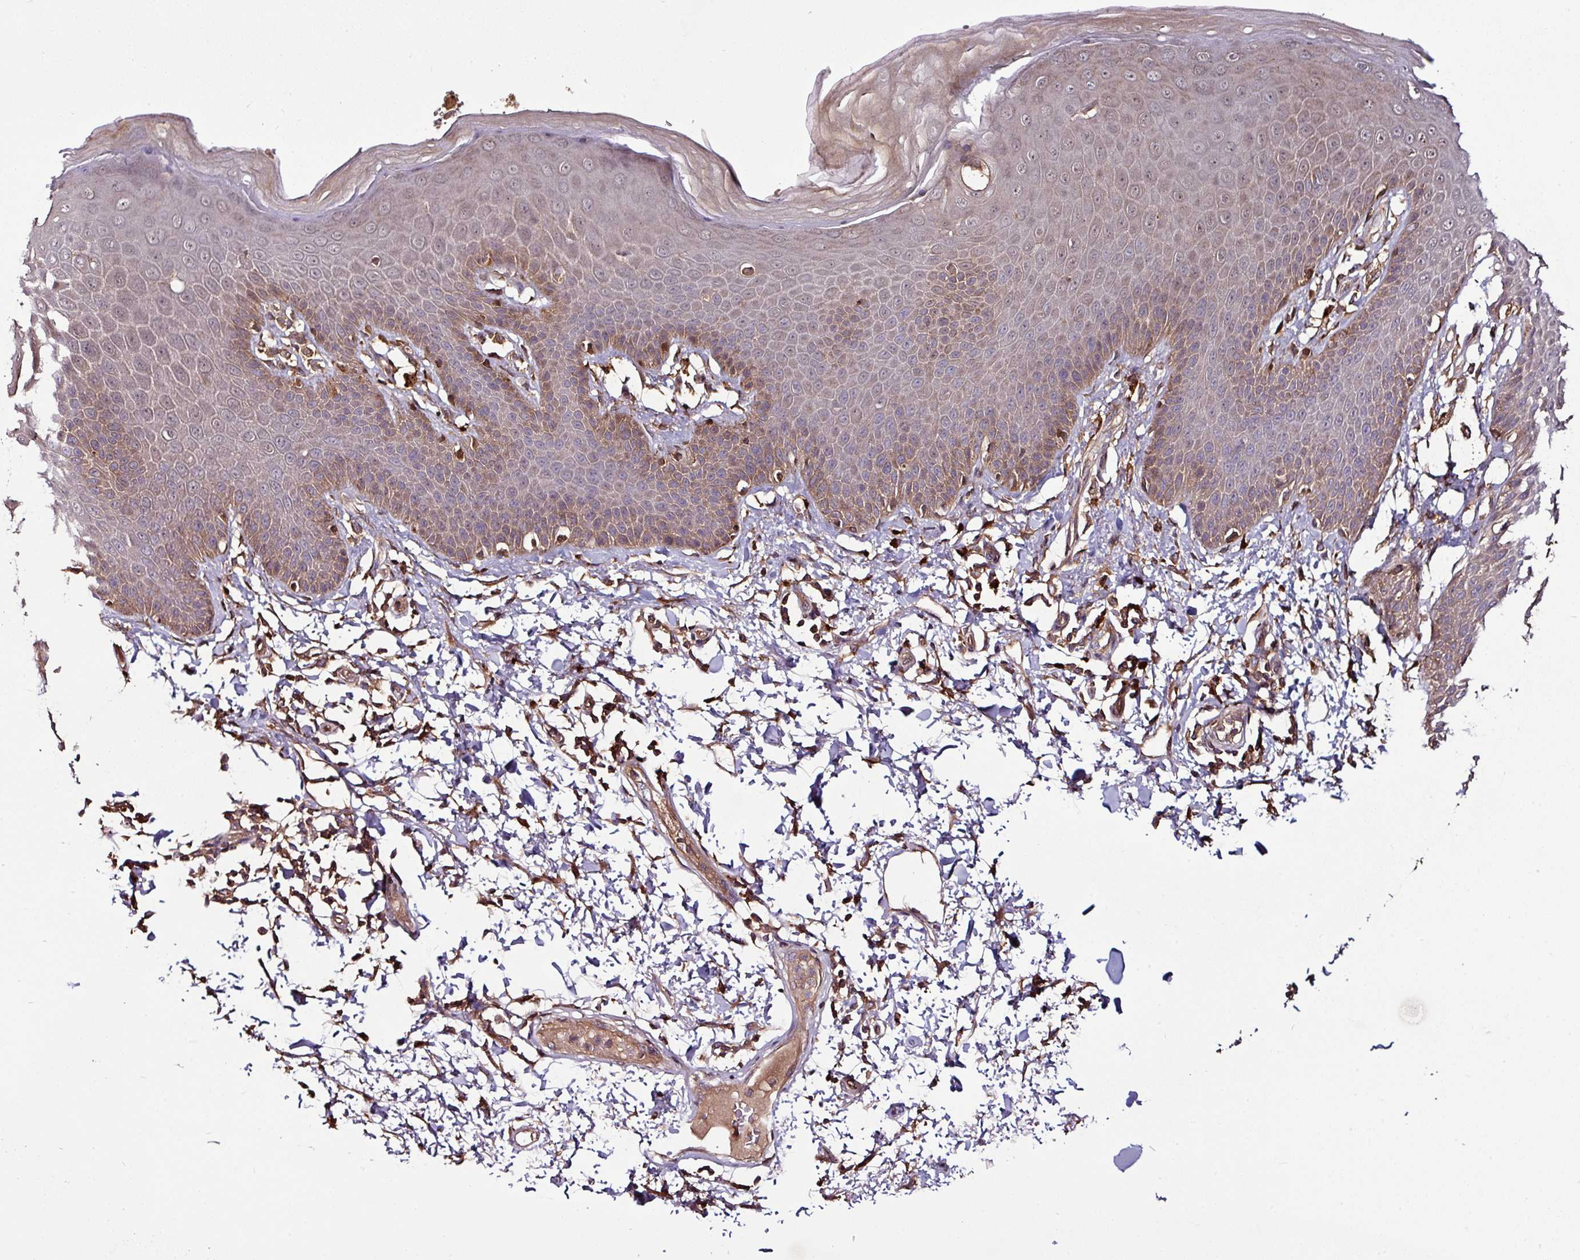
{"staining": {"intensity": "moderate", "quantity": "25%-75%", "location": "cytoplasmic/membranous"}, "tissue": "skin", "cell_type": "Epidermal cells", "image_type": "normal", "snomed": [{"axis": "morphology", "description": "Normal tissue, NOS"}, {"axis": "topography", "description": "Peripheral nerve tissue"}], "caption": "DAB immunohistochemical staining of unremarkable skin reveals moderate cytoplasmic/membranous protein expression in about 25%-75% of epidermal cells. (IHC, brightfield microscopy, high magnification).", "gene": "GNPDA1", "patient": {"sex": "male", "age": 51}}